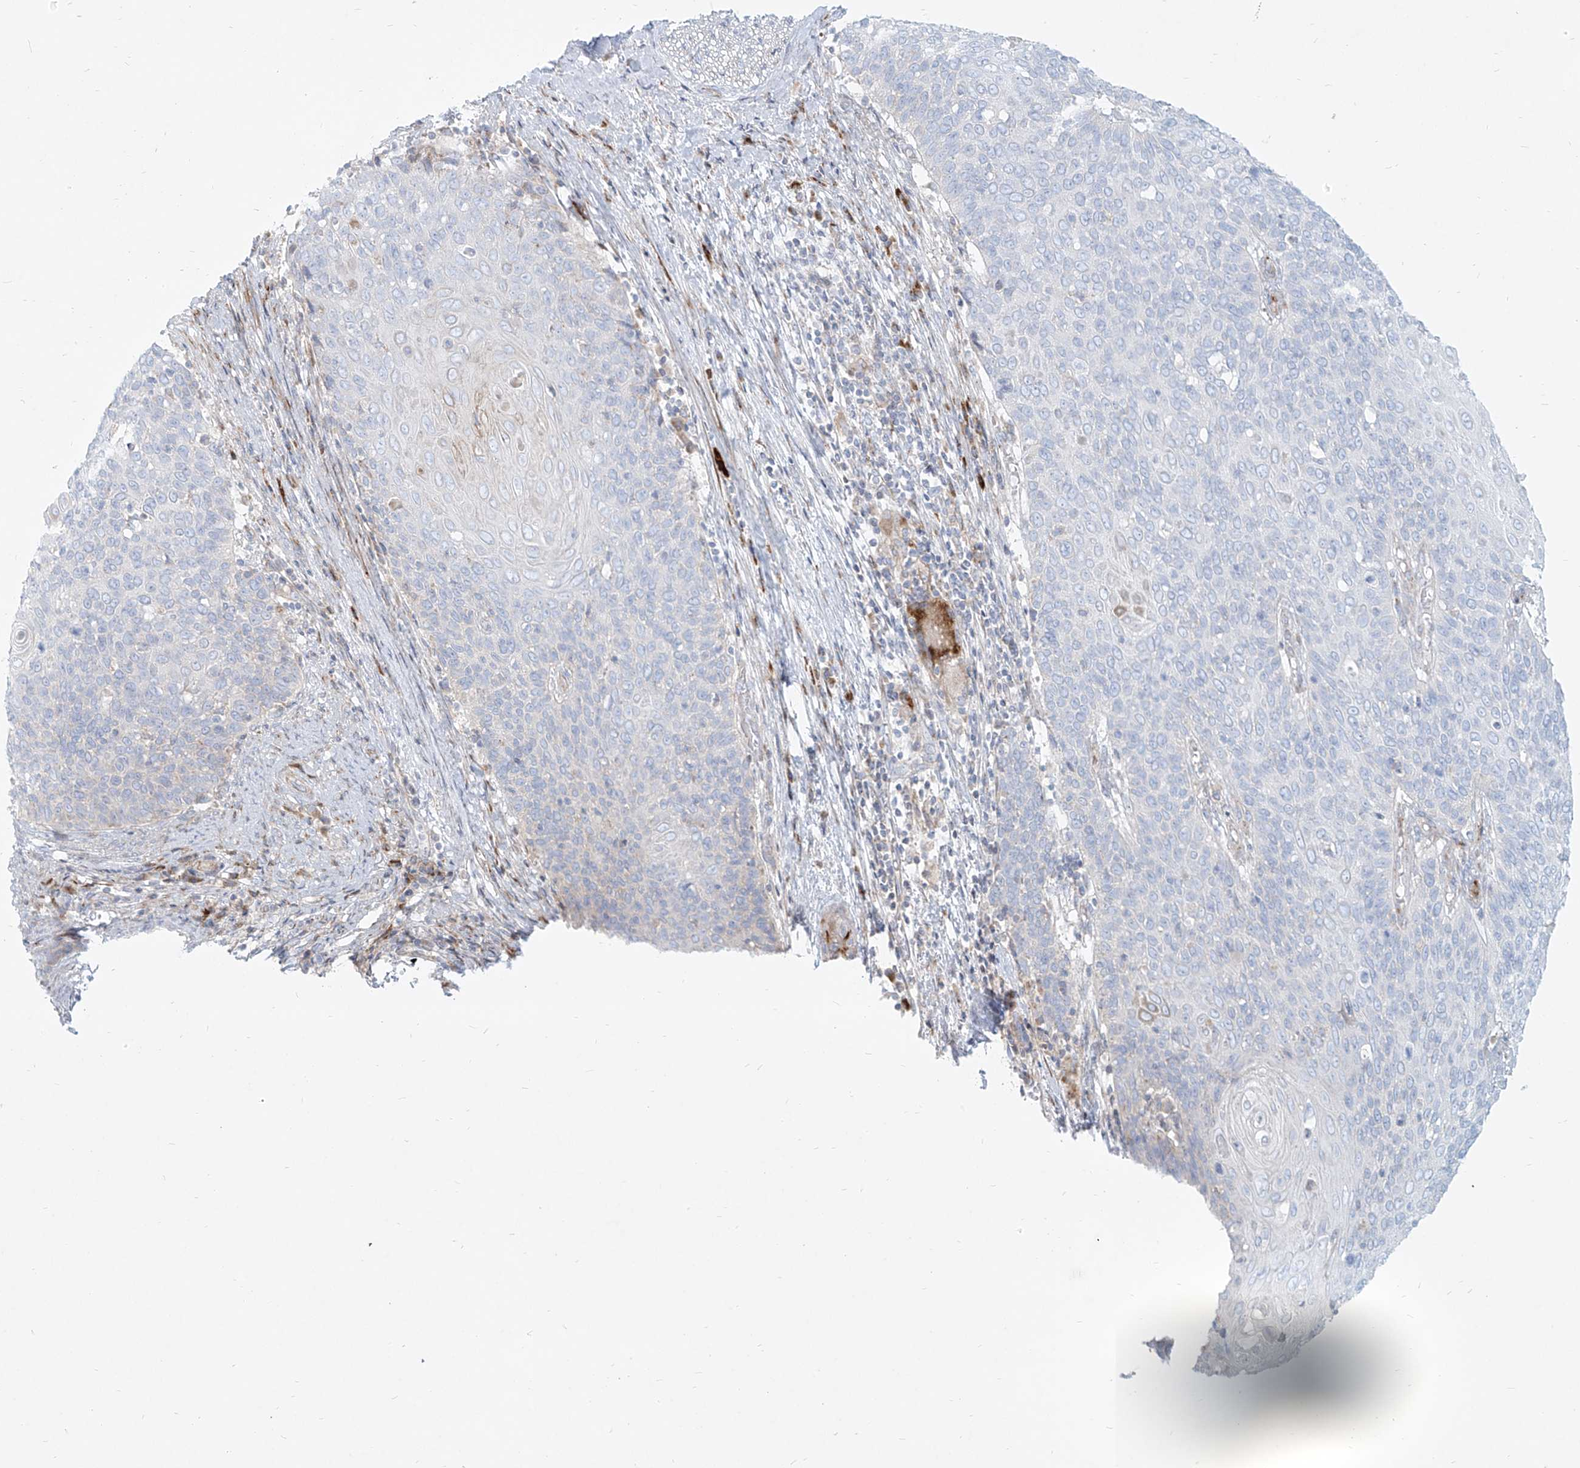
{"staining": {"intensity": "negative", "quantity": "none", "location": "none"}, "tissue": "cervical cancer", "cell_type": "Tumor cells", "image_type": "cancer", "snomed": [{"axis": "morphology", "description": "Squamous cell carcinoma, NOS"}, {"axis": "topography", "description": "Cervix"}], "caption": "Protein analysis of squamous cell carcinoma (cervical) demonstrates no significant expression in tumor cells.", "gene": "MTX2", "patient": {"sex": "female", "age": 39}}